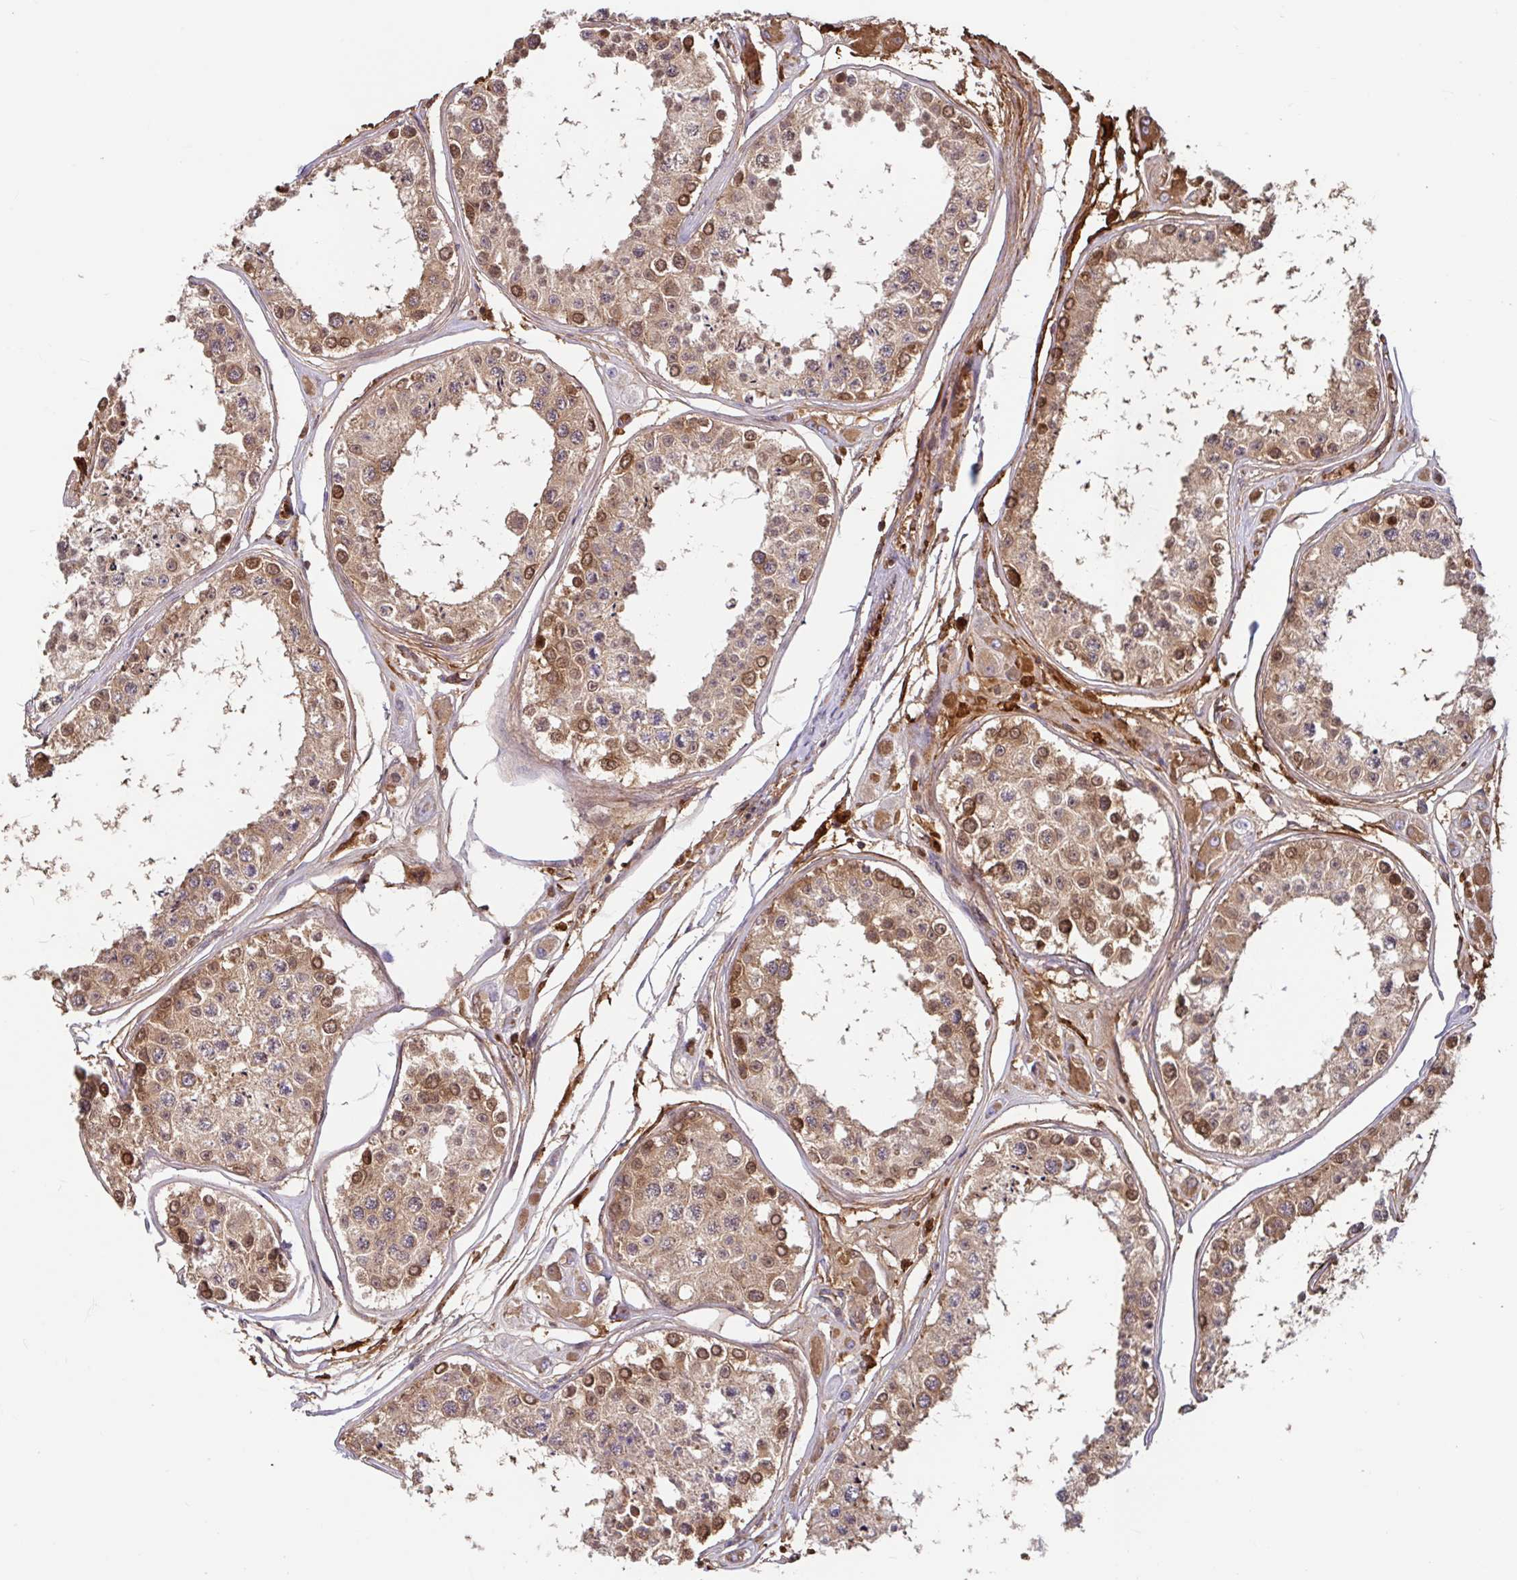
{"staining": {"intensity": "moderate", "quantity": ">75%", "location": "cytoplasmic/membranous"}, "tissue": "testis", "cell_type": "Cells in seminiferous ducts", "image_type": "normal", "snomed": [{"axis": "morphology", "description": "Normal tissue, NOS"}, {"axis": "topography", "description": "Testis"}], "caption": "A brown stain shows moderate cytoplasmic/membranous staining of a protein in cells in seminiferous ducts of benign human testis.", "gene": "BLVRA", "patient": {"sex": "male", "age": 25}}